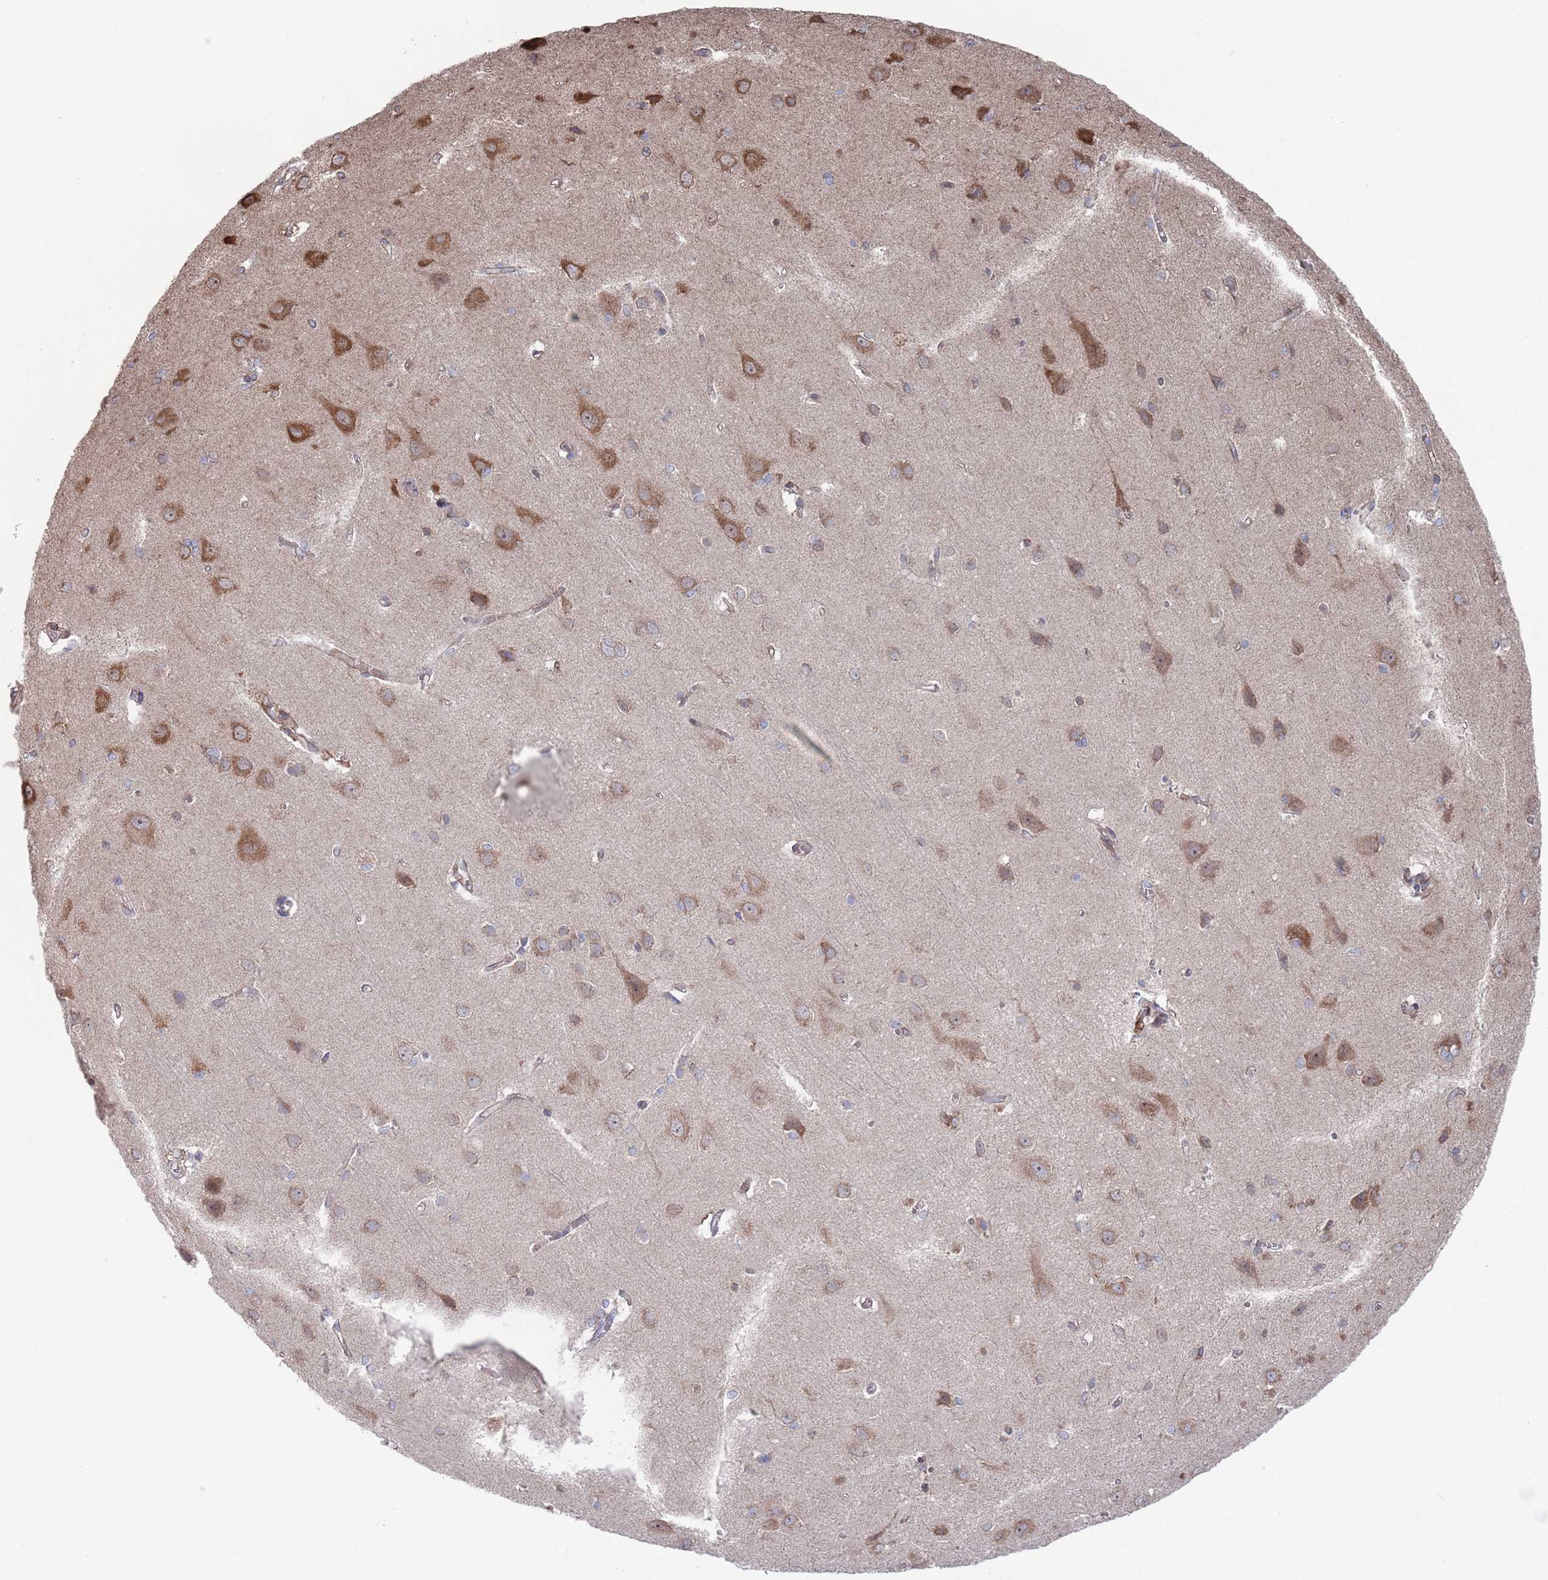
{"staining": {"intensity": "weak", "quantity": ">75%", "location": "cytoplasmic/membranous"}, "tissue": "cerebral cortex", "cell_type": "Endothelial cells", "image_type": "normal", "snomed": [{"axis": "morphology", "description": "Normal tissue, NOS"}, {"axis": "topography", "description": "Cerebral cortex"}], "caption": "Immunohistochemical staining of benign human cerebral cortex demonstrates weak cytoplasmic/membranous protein expression in about >75% of endothelial cells. (DAB (3,3'-diaminobenzidine) IHC, brown staining for protein, blue staining for nuclei).", "gene": "CCDC106", "patient": {"sex": "male", "age": 37}}